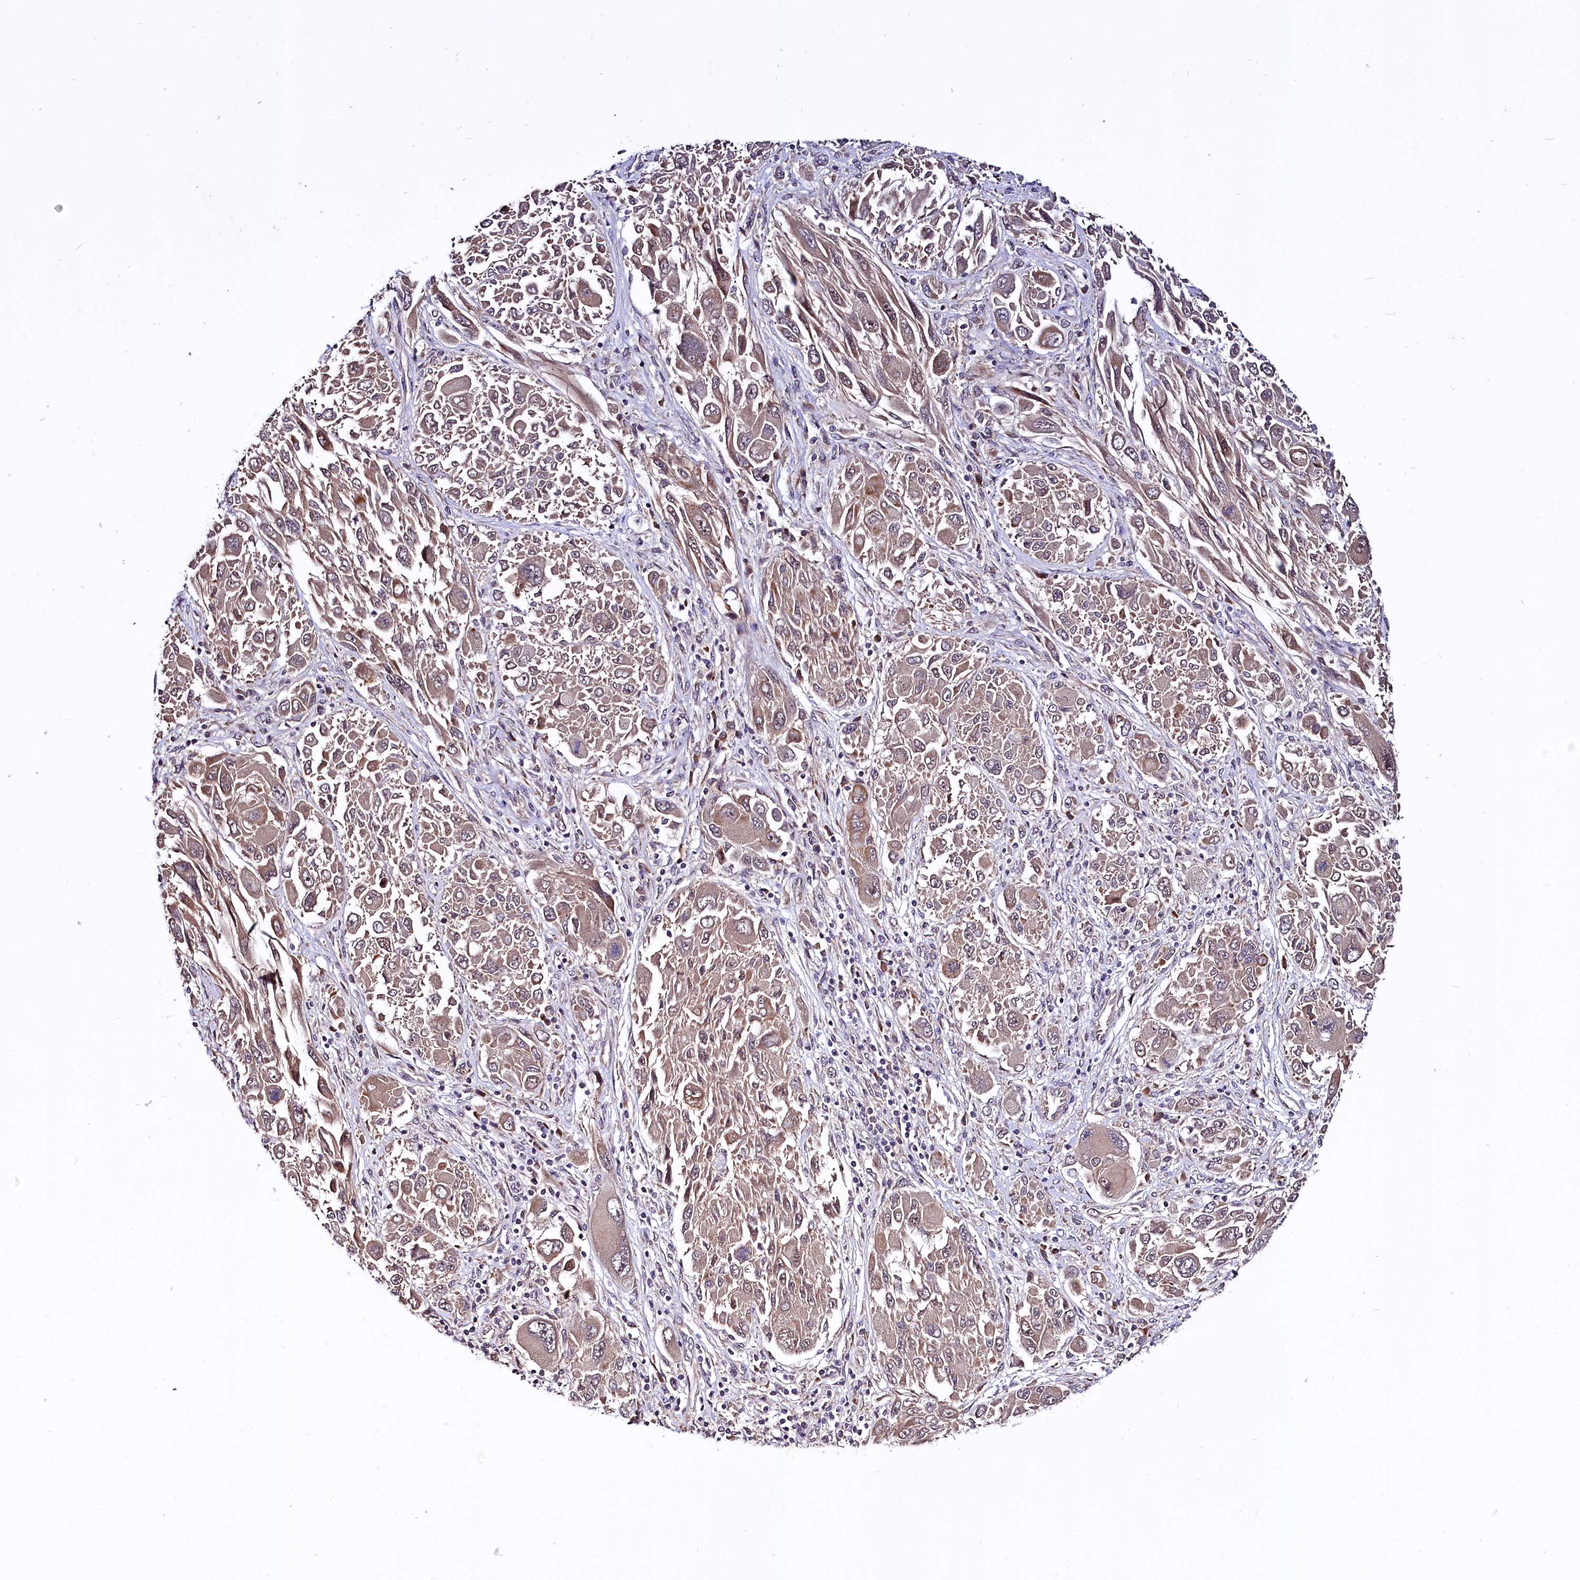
{"staining": {"intensity": "weak", "quantity": "25%-75%", "location": "cytoplasmic/membranous"}, "tissue": "melanoma", "cell_type": "Tumor cells", "image_type": "cancer", "snomed": [{"axis": "morphology", "description": "Malignant melanoma, NOS"}, {"axis": "topography", "description": "Skin"}], "caption": "Protein expression analysis of human melanoma reveals weak cytoplasmic/membranous expression in about 25%-75% of tumor cells.", "gene": "UBE3A", "patient": {"sex": "female", "age": 91}}